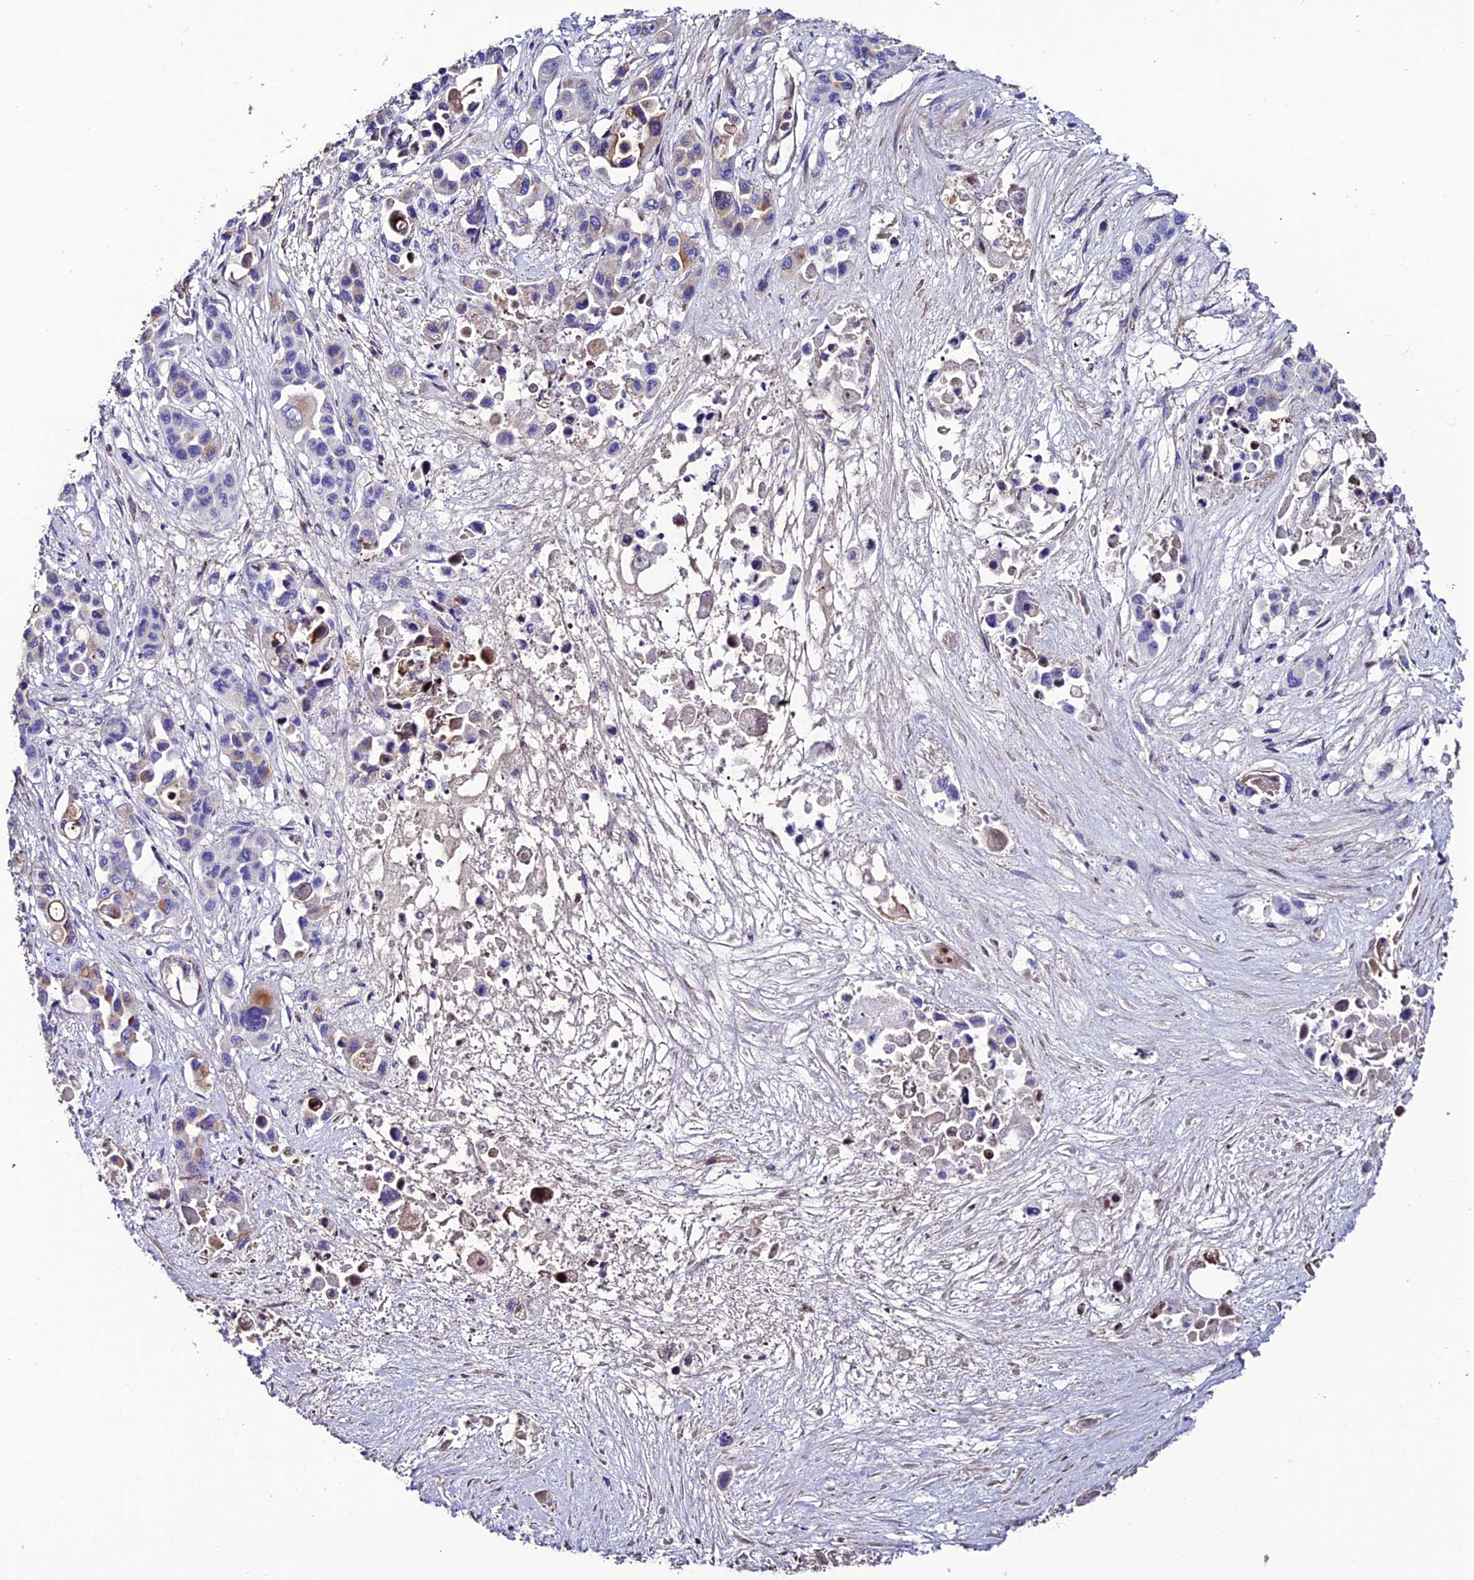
{"staining": {"intensity": "weak", "quantity": "<25%", "location": "cytoplasmic/membranous"}, "tissue": "pancreatic cancer", "cell_type": "Tumor cells", "image_type": "cancer", "snomed": [{"axis": "morphology", "description": "Adenocarcinoma, NOS"}, {"axis": "topography", "description": "Pancreas"}], "caption": "Tumor cells show no significant protein expression in pancreatic cancer (adenocarcinoma). (Immunohistochemistry (ihc), brightfield microscopy, high magnification).", "gene": "REX1BD", "patient": {"sex": "male", "age": 92}}